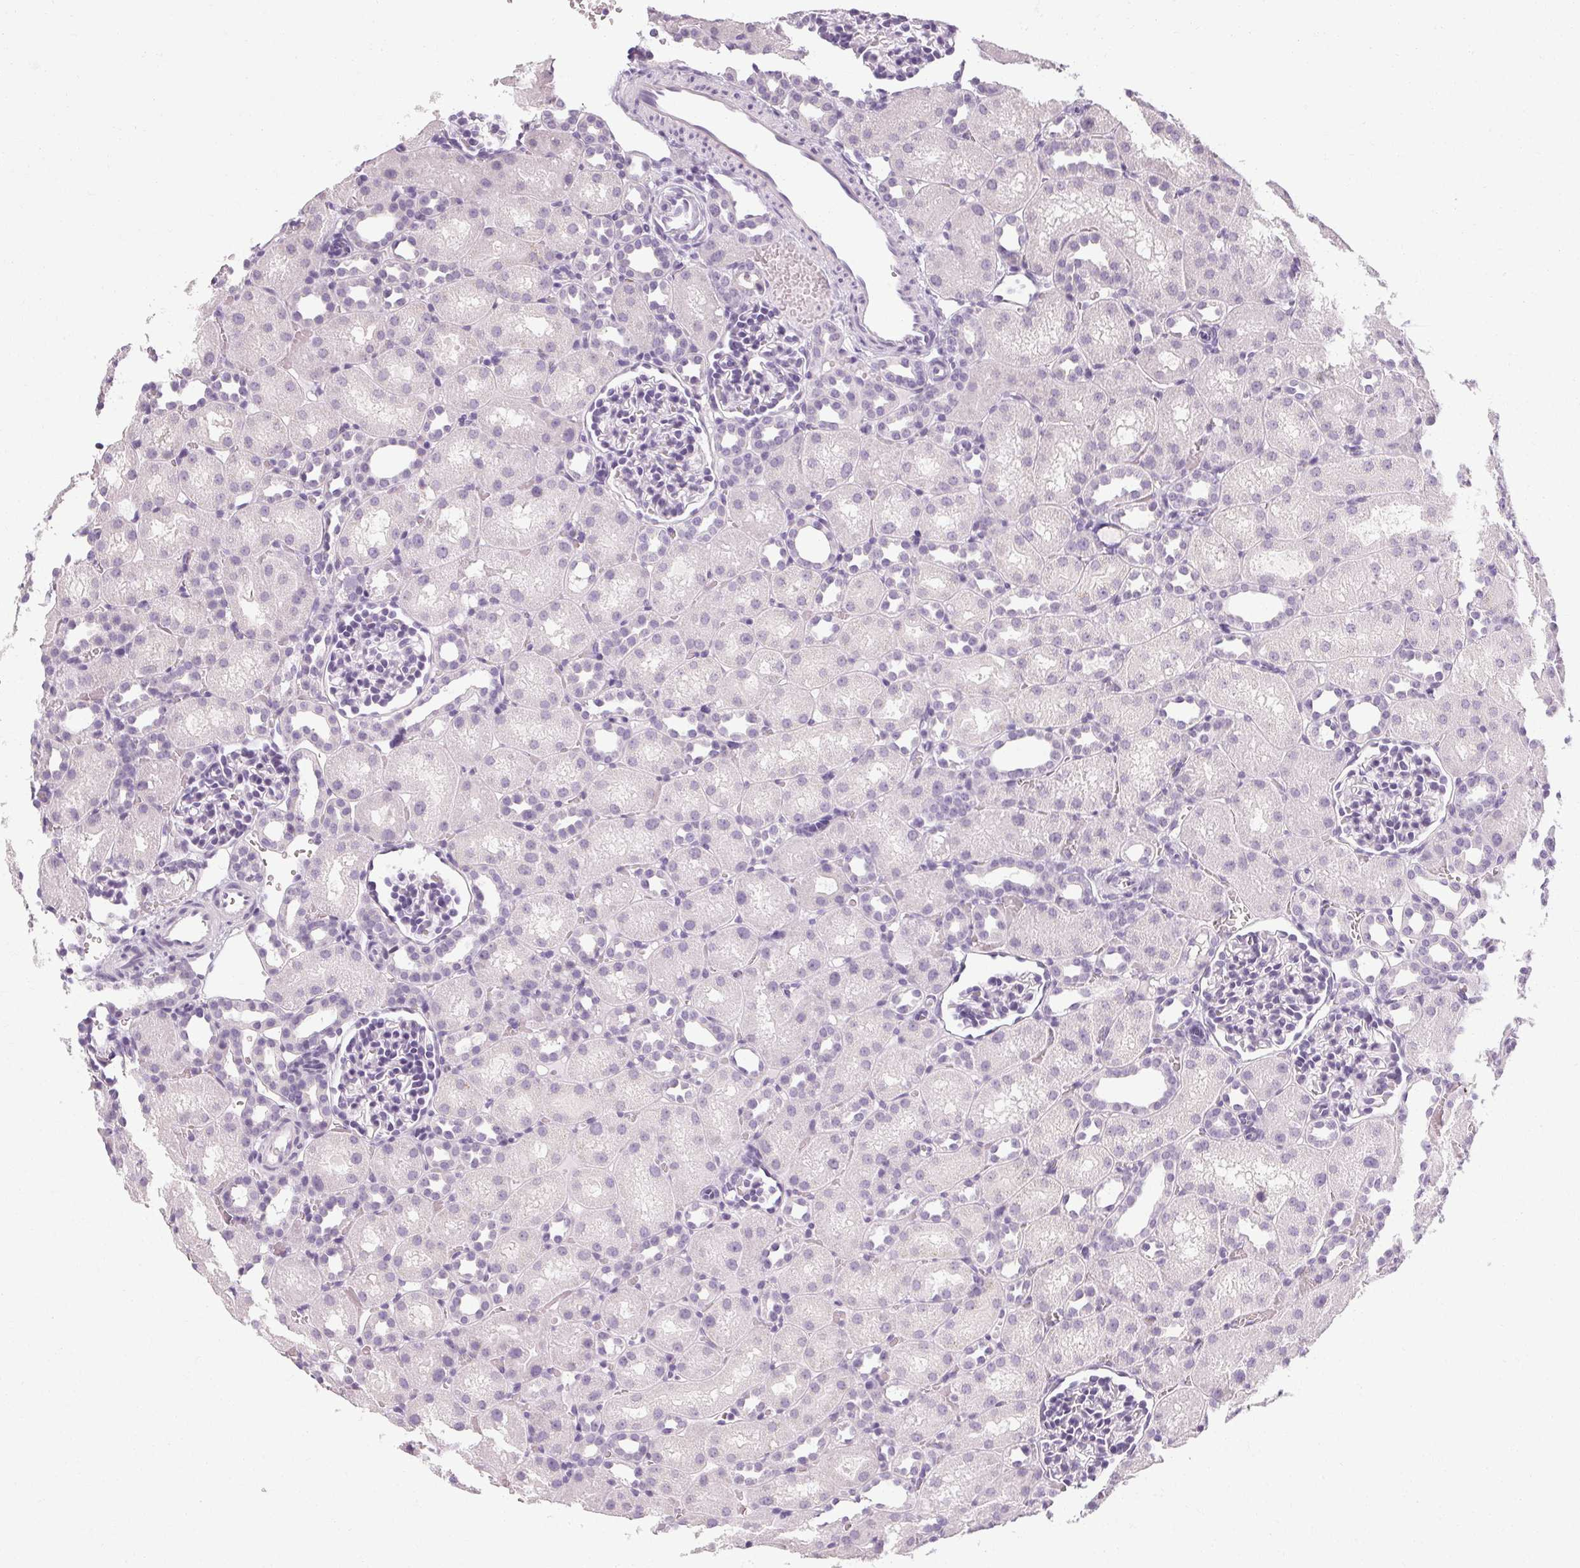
{"staining": {"intensity": "negative", "quantity": "none", "location": "none"}, "tissue": "kidney", "cell_type": "Cells in glomeruli", "image_type": "normal", "snomed": [{"axis": "morphology", "description": "Normal tissue, NOS"}, {"axis": "topography", "description": "Kidney"}], "caption": "The IHC image has no significant staining in cells in glomeruli of kidney. The staining is performed using DAB brown chromogen with nuclei counter-stained in using hematoxylin.", "gene": "POMC", "patient": {"sex": "male", "age": 1}}